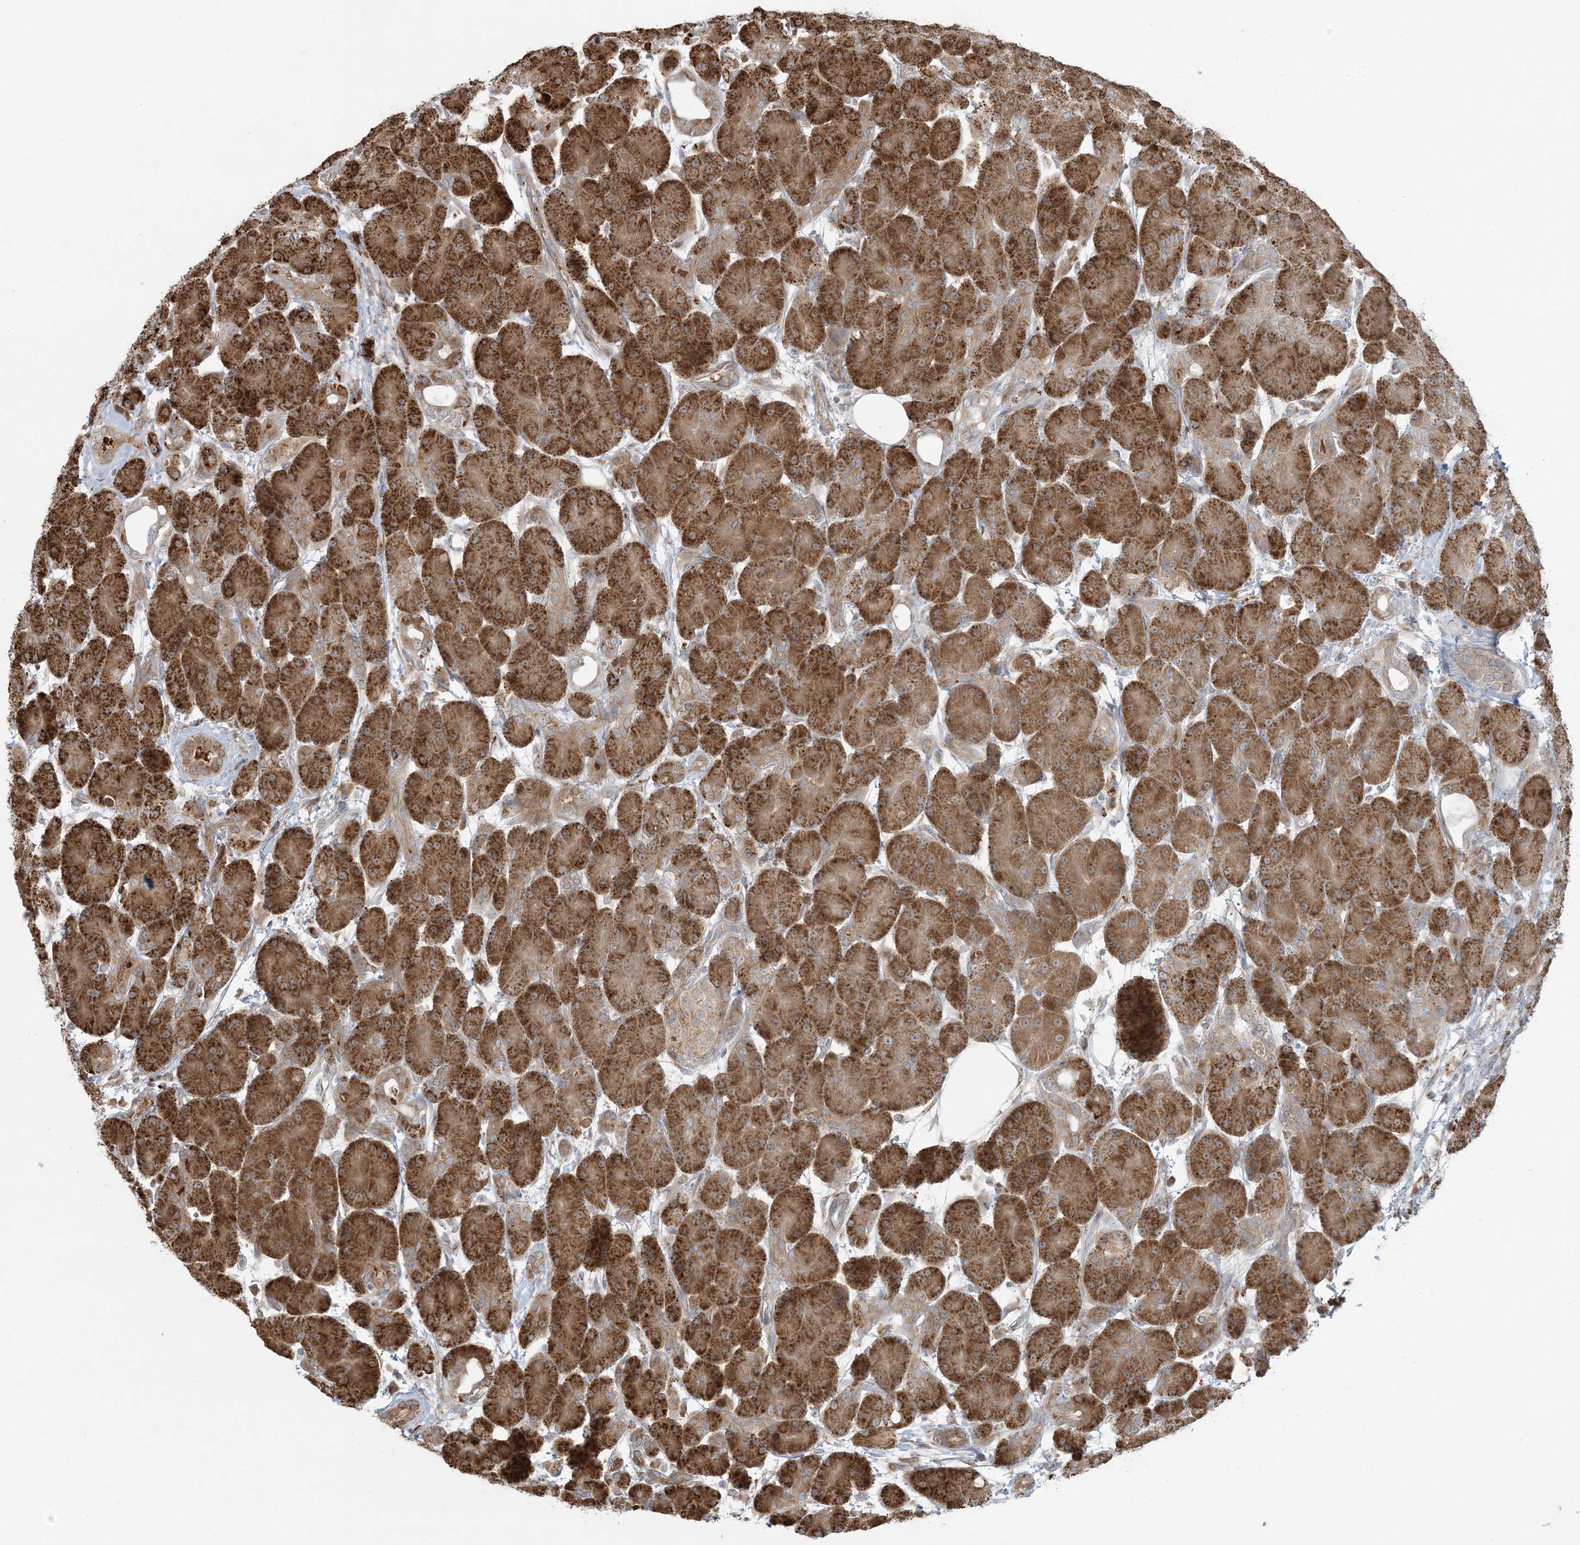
{"staining": {"intensity": "strong", "quantity": ">75%", "location": "cytoplasmic/membranous"}, "tissue": "pancreas", "cell_type": "Exocrine glandular cells", "image_type": "normal", "snomed": [{"axis": "morphology", "description": "Normal tissue, NOS"}, {"axis": "topography", "description": "Pancreas"}], "caption": "Immunohistochemical staining of benign pancreas demonstrates high levels of strong cytoplasmic/membranous staining in approximately >75% of exocrine glandular cells.", "gene": "ZNF263", "patient": {"sex": "male", "age": 63}}